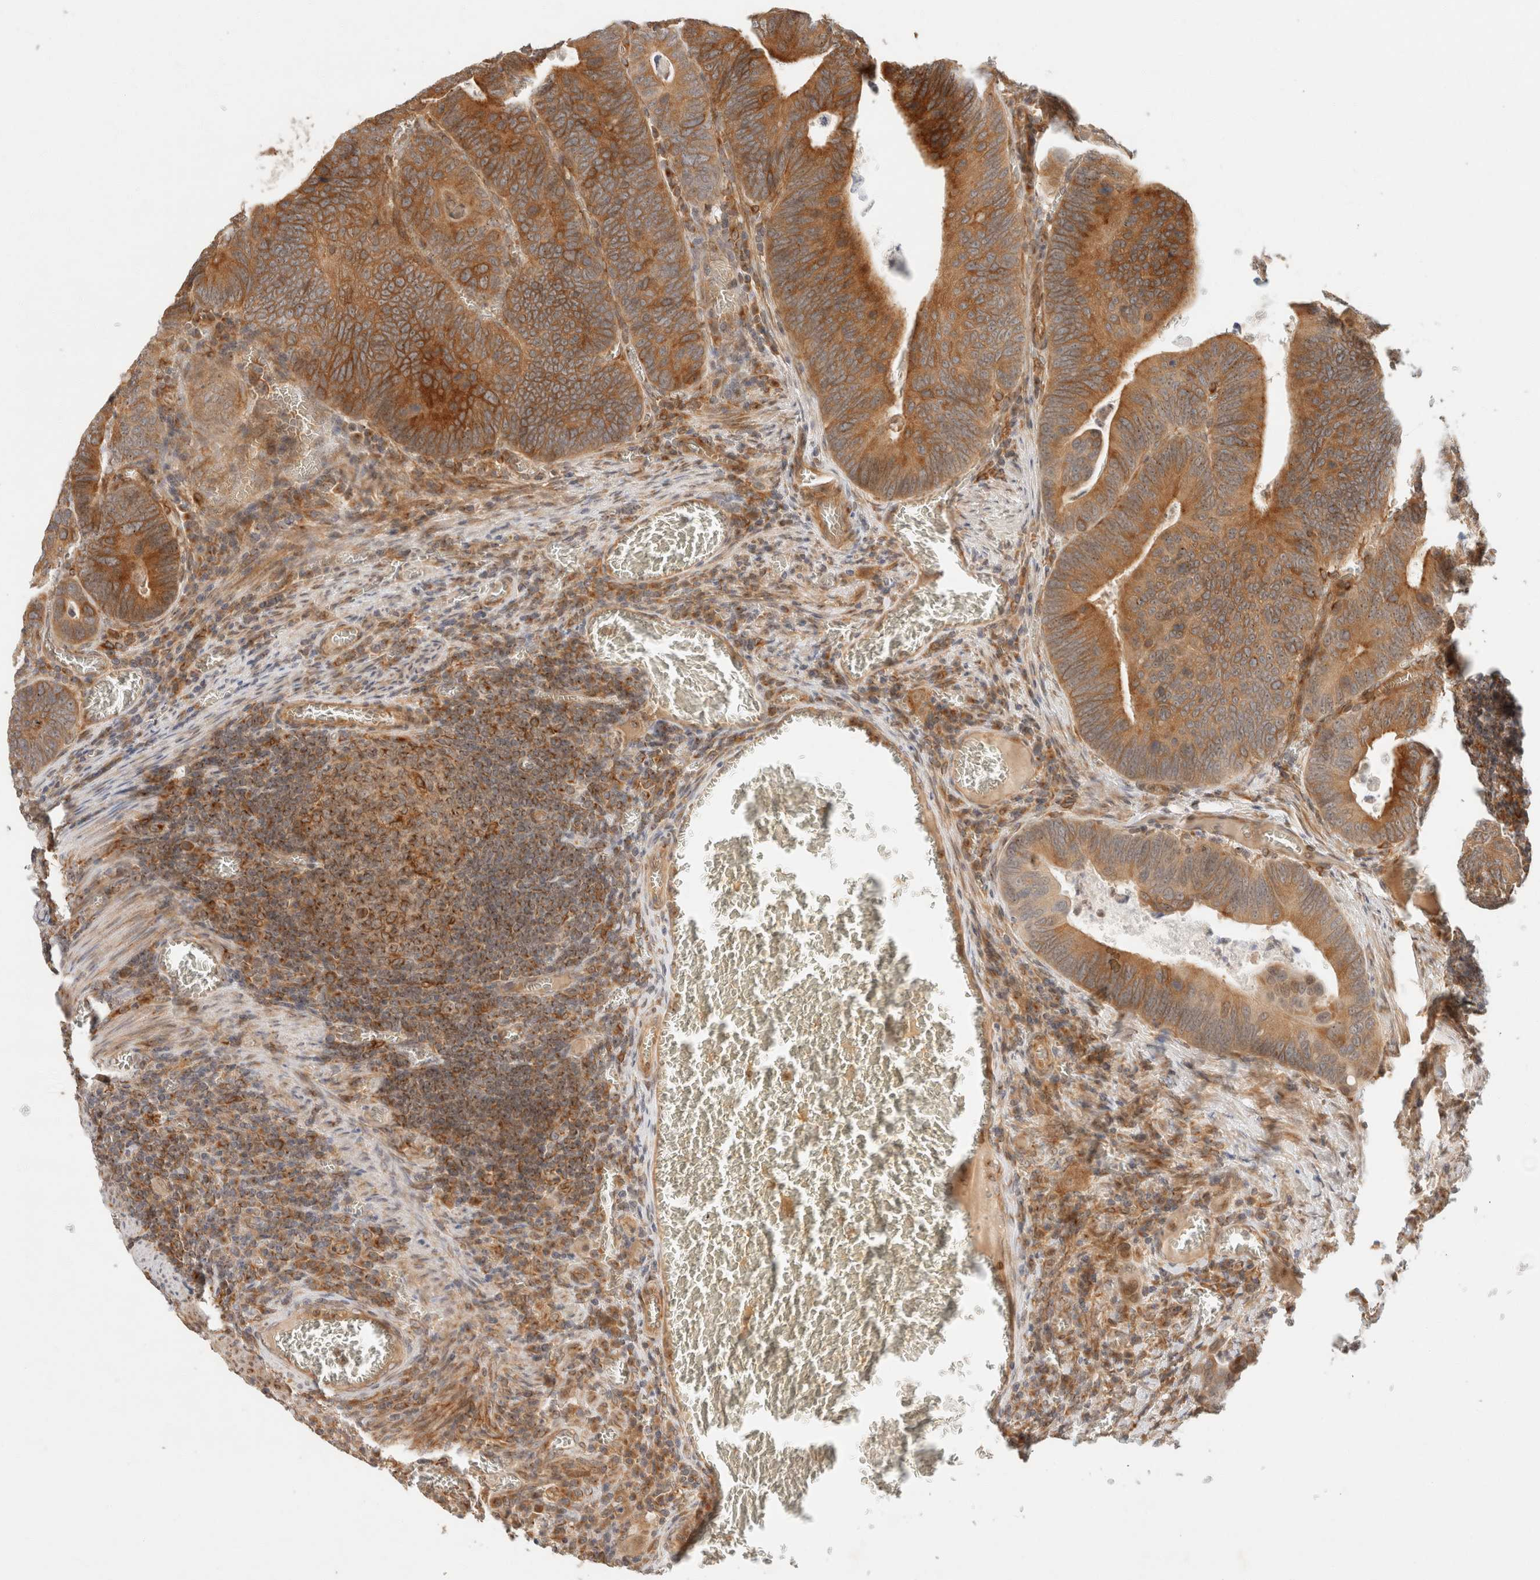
{"staining": {"intensity": "strong", "quantity": ">75%", "location": "cytoplasmic/membranous"}, "tissue": "colorectal cancer", "cell_type": "Tumor cells", "image_type": "cancer", "snomed": [{"axis": "morphology", "description": "Inflammation, NOS"}, {"axis": "morphology", "description": "Adenocarcinoma, NOS"}, {"axis": "topography", "description": "Colon"}], "caption": "Colorectal adenocarcinoma stained with DAB (3,3'-diaminobenzidine) immunohistochemistry (IHC) displays high levels of strong cytoplasmic/membranous expression in approximately >75% of tumor cells.", "gene": "TACC1", "patient": {"sex": "male", "age": 72}}